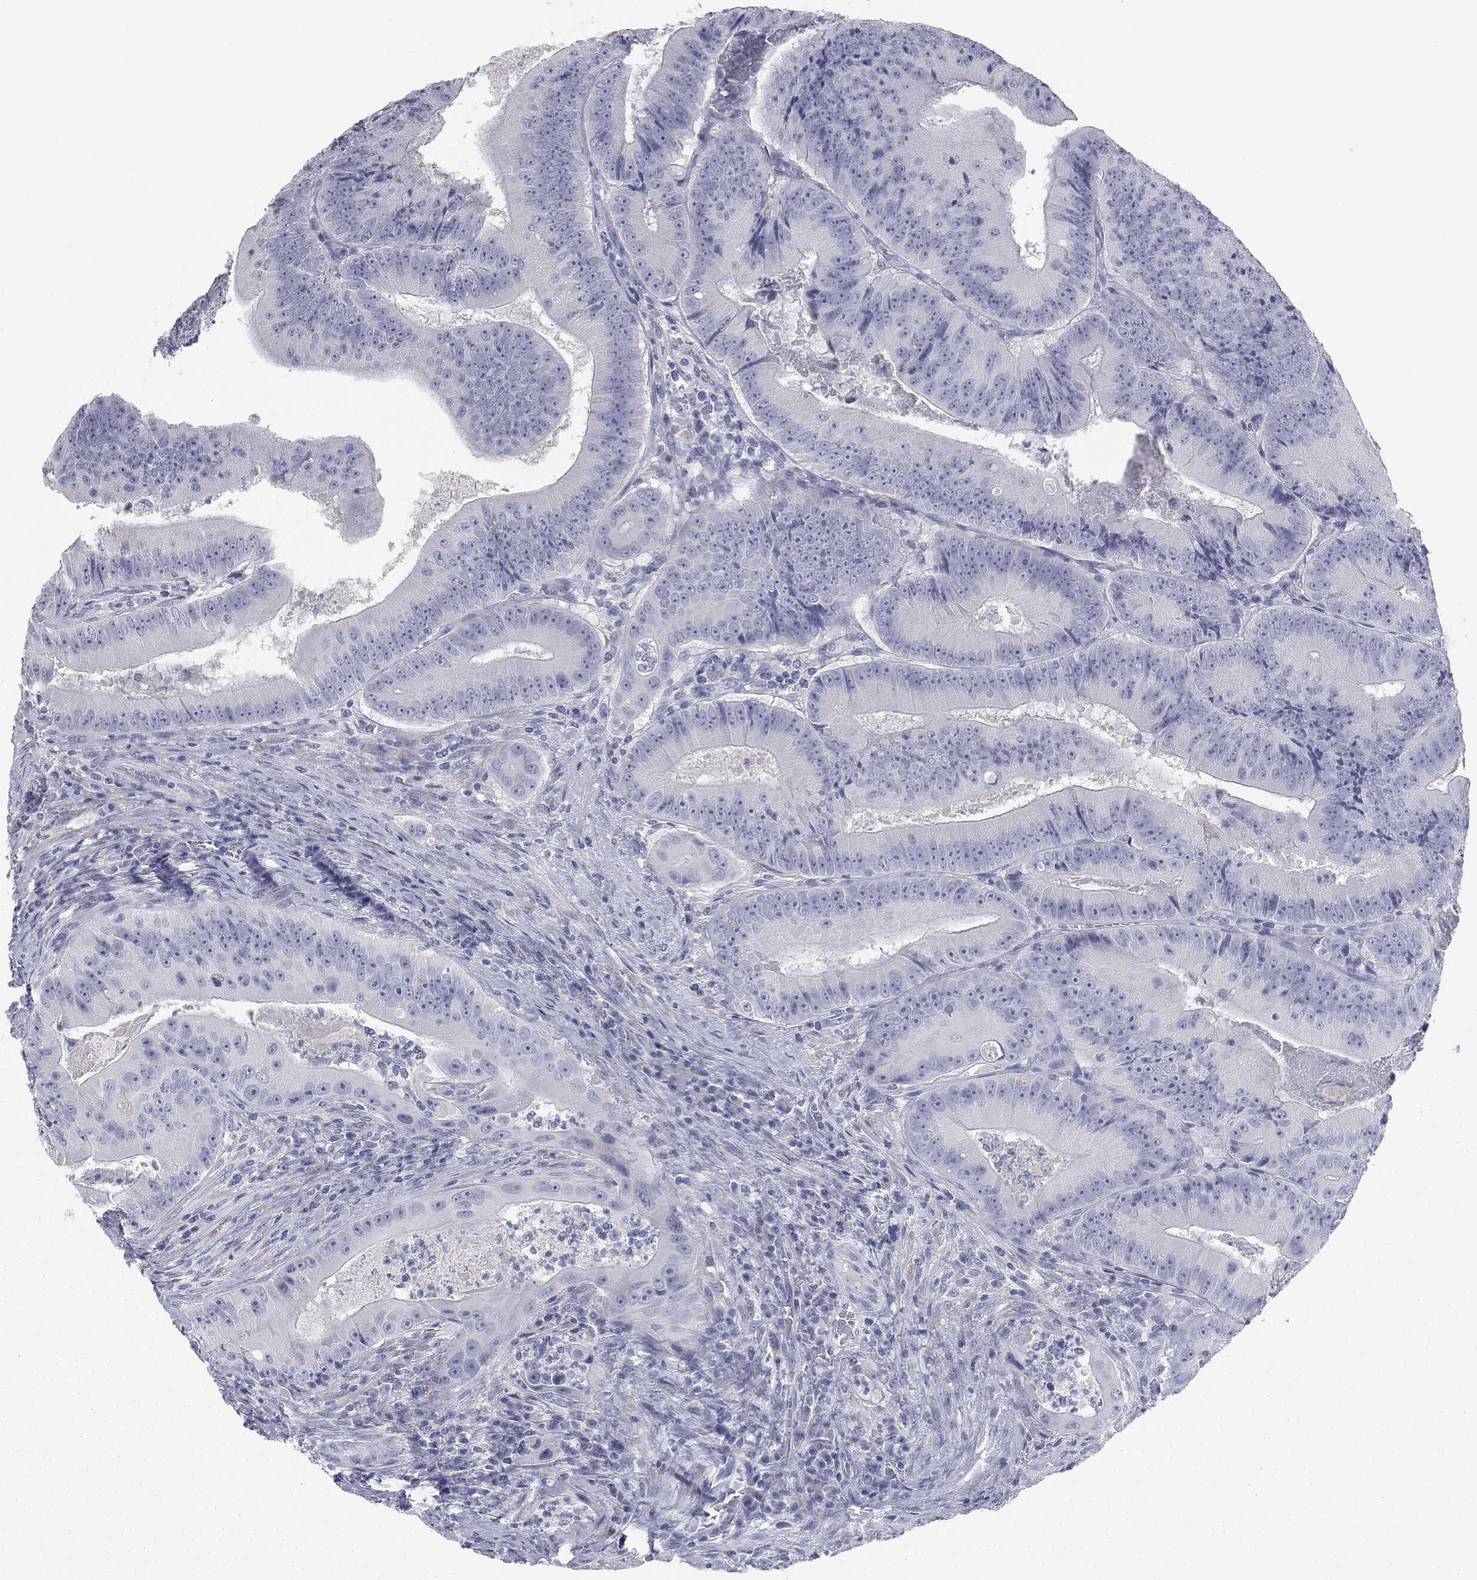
{"staining": {"intensity": "negative", "quantity": "none", "location": "none"}, "tissue": "colorectal cancer", "cell_type": "Tumor cells", "image_type": "cancer", "snomed": [{"axis": "morphology", "description": "Adenocarcinoma, NOS"}, {"axis": "topography", "description": "Colon"}], "caption": "A high-resolution photomicrograph shows immunohistochemistry staining of colorectal adenocarcinoma, which demonstrates no significant staining in tumor cells.", "gene": "MUC5AC", "patient": {"sex": "female", "age": 86}}